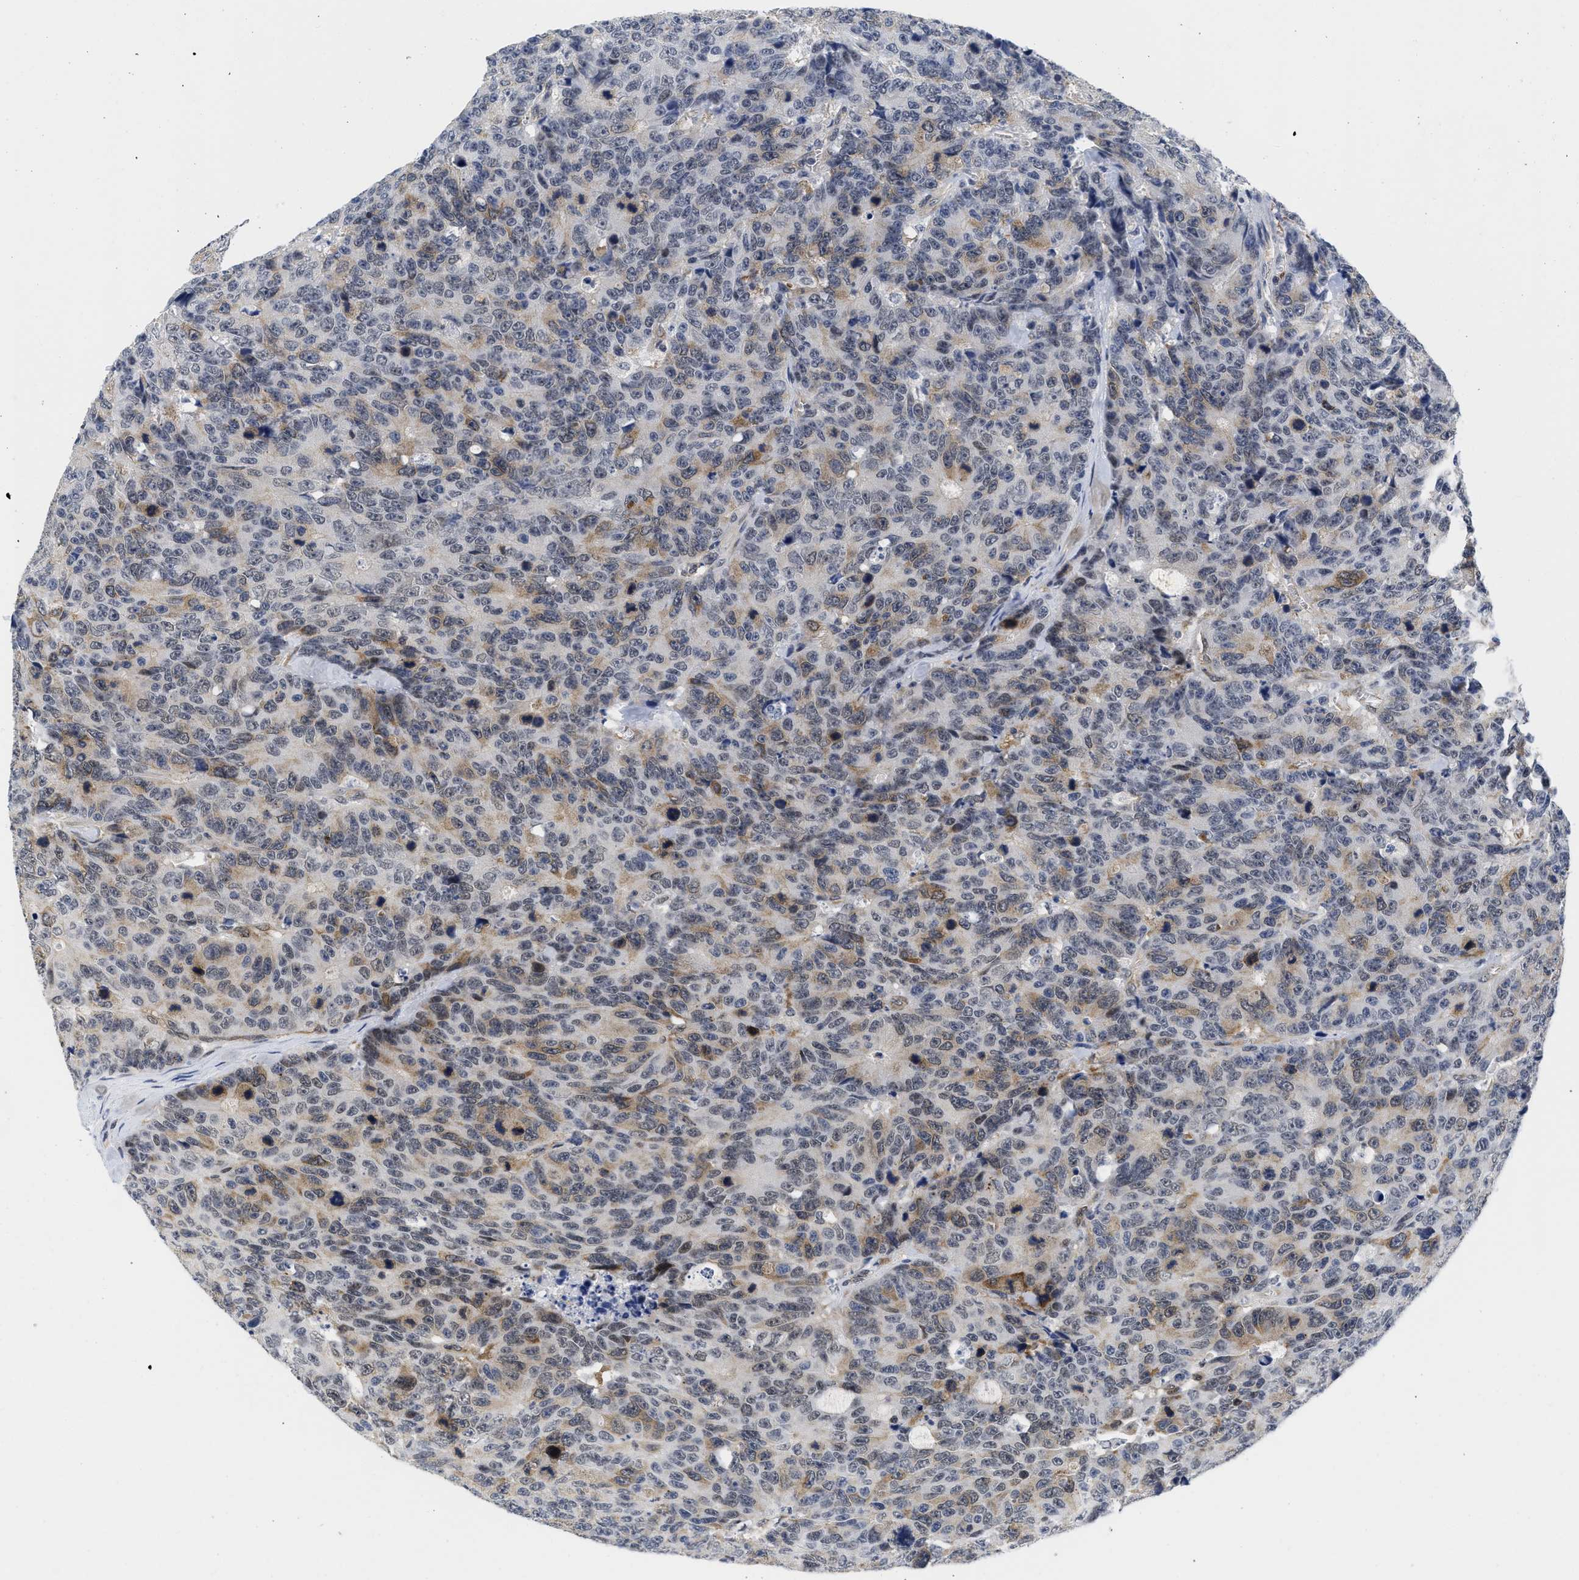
{"staining": {"intensity": "moderate", "quantity": "<25%", "location": "cytoplasmic/membranous"}, "tissue": "colorectal cancer", "cell_type": "Tumor cells", "image_type": "cancer", "snomed": [{"axis": "morphology", "description": "Adenocarcinoma, NOS"}, {"axis": "topography", "description": "Colon"}], "caption": "Human colorectal cancer (adenocarcinoma) stained for a protein (brown) reveals moderate cytoplasmic/membranous positive positivity in approximately <25% of tumor cells.", "gene": "HIF1A", "patient": {"sex": "female", "age": 86}}